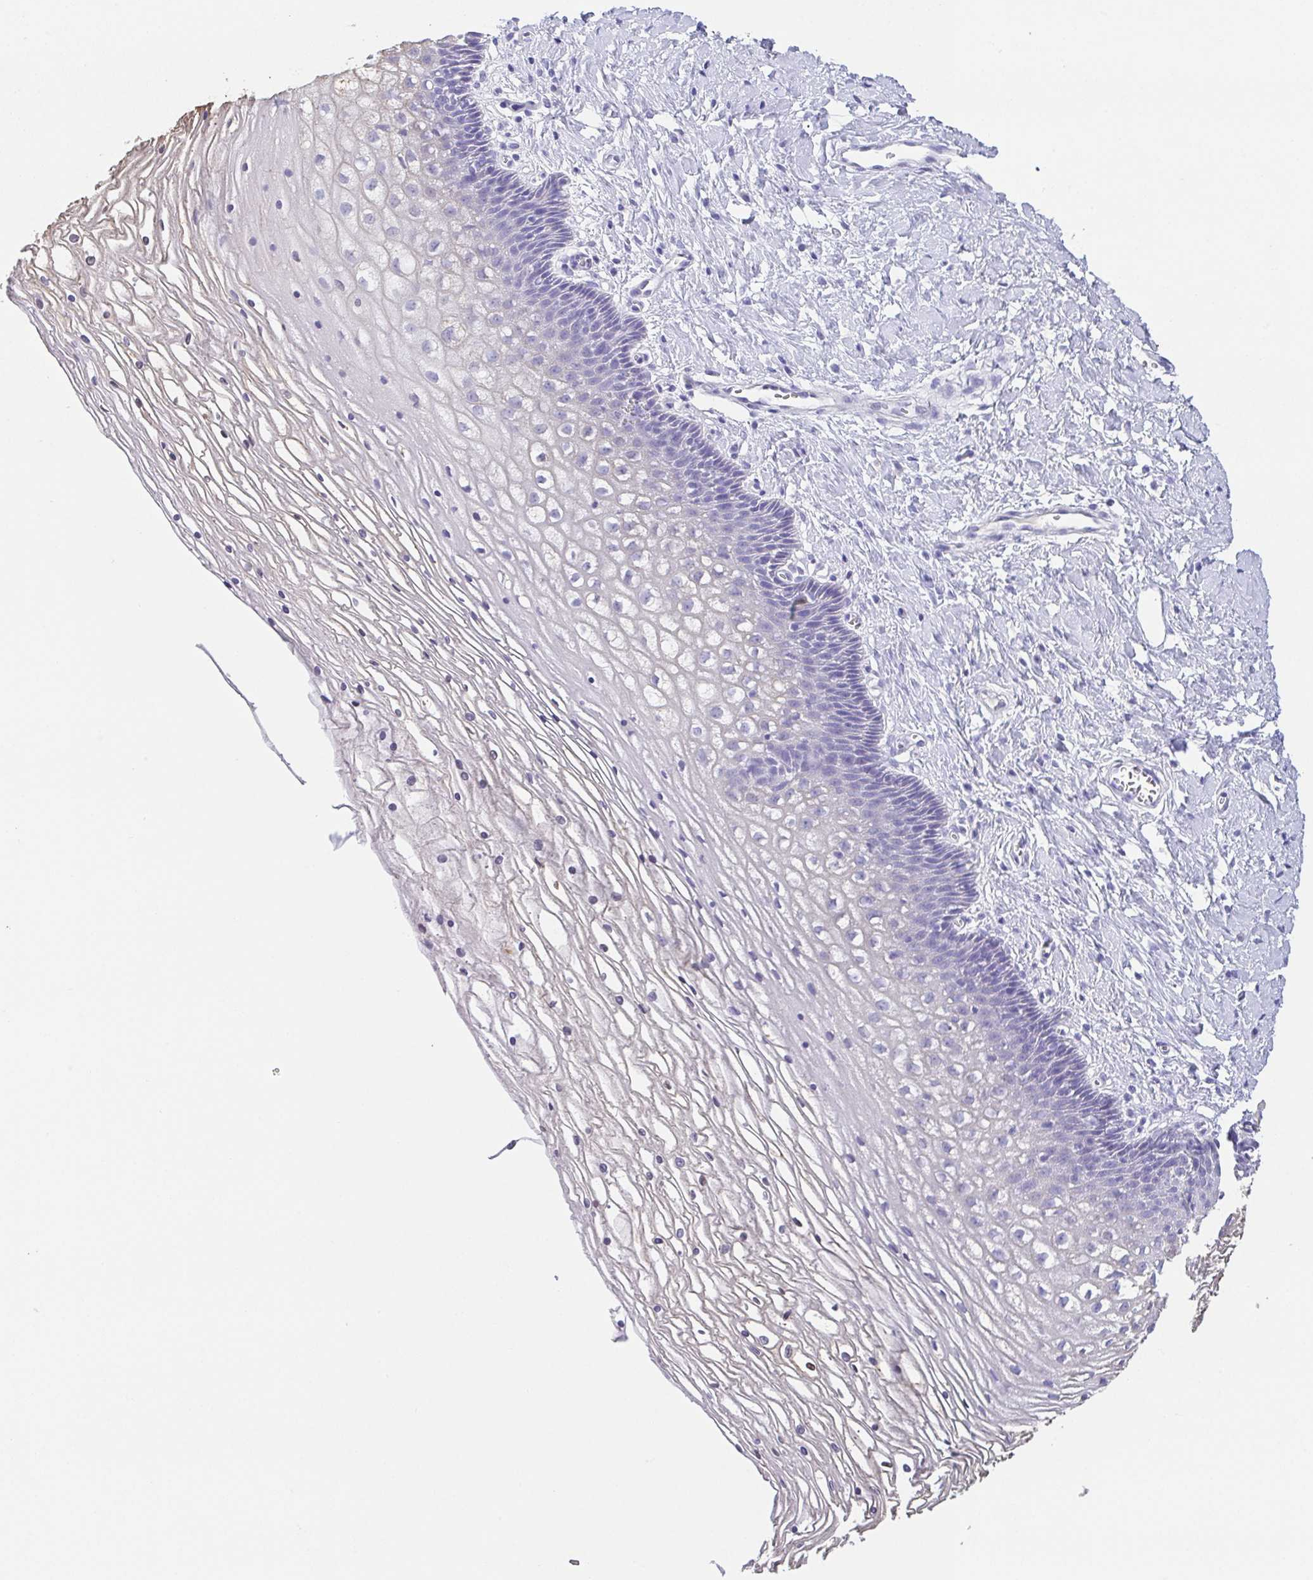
{"staining": {"intensity": "negative", "quantity": "none", "location": "none"}, "tissue": "cervix", "cell_type": "Glandular cells", "image_type": "normal", "snomed": [{"axis": "morphology", "description": "Normal tissue, NOS"}, {"axis": "topography", "description": "Cervix"}], "caption": "Glandular cells are negative for brown protein staining in normal cervix. The staining is performed using DAB (3,3'-diaminobenzidine) brown chromogen with nuclei counter-stained in using hematoxylin.", "gene": "HAPLN2", "patient": {"sex": "female", "age": 36}}